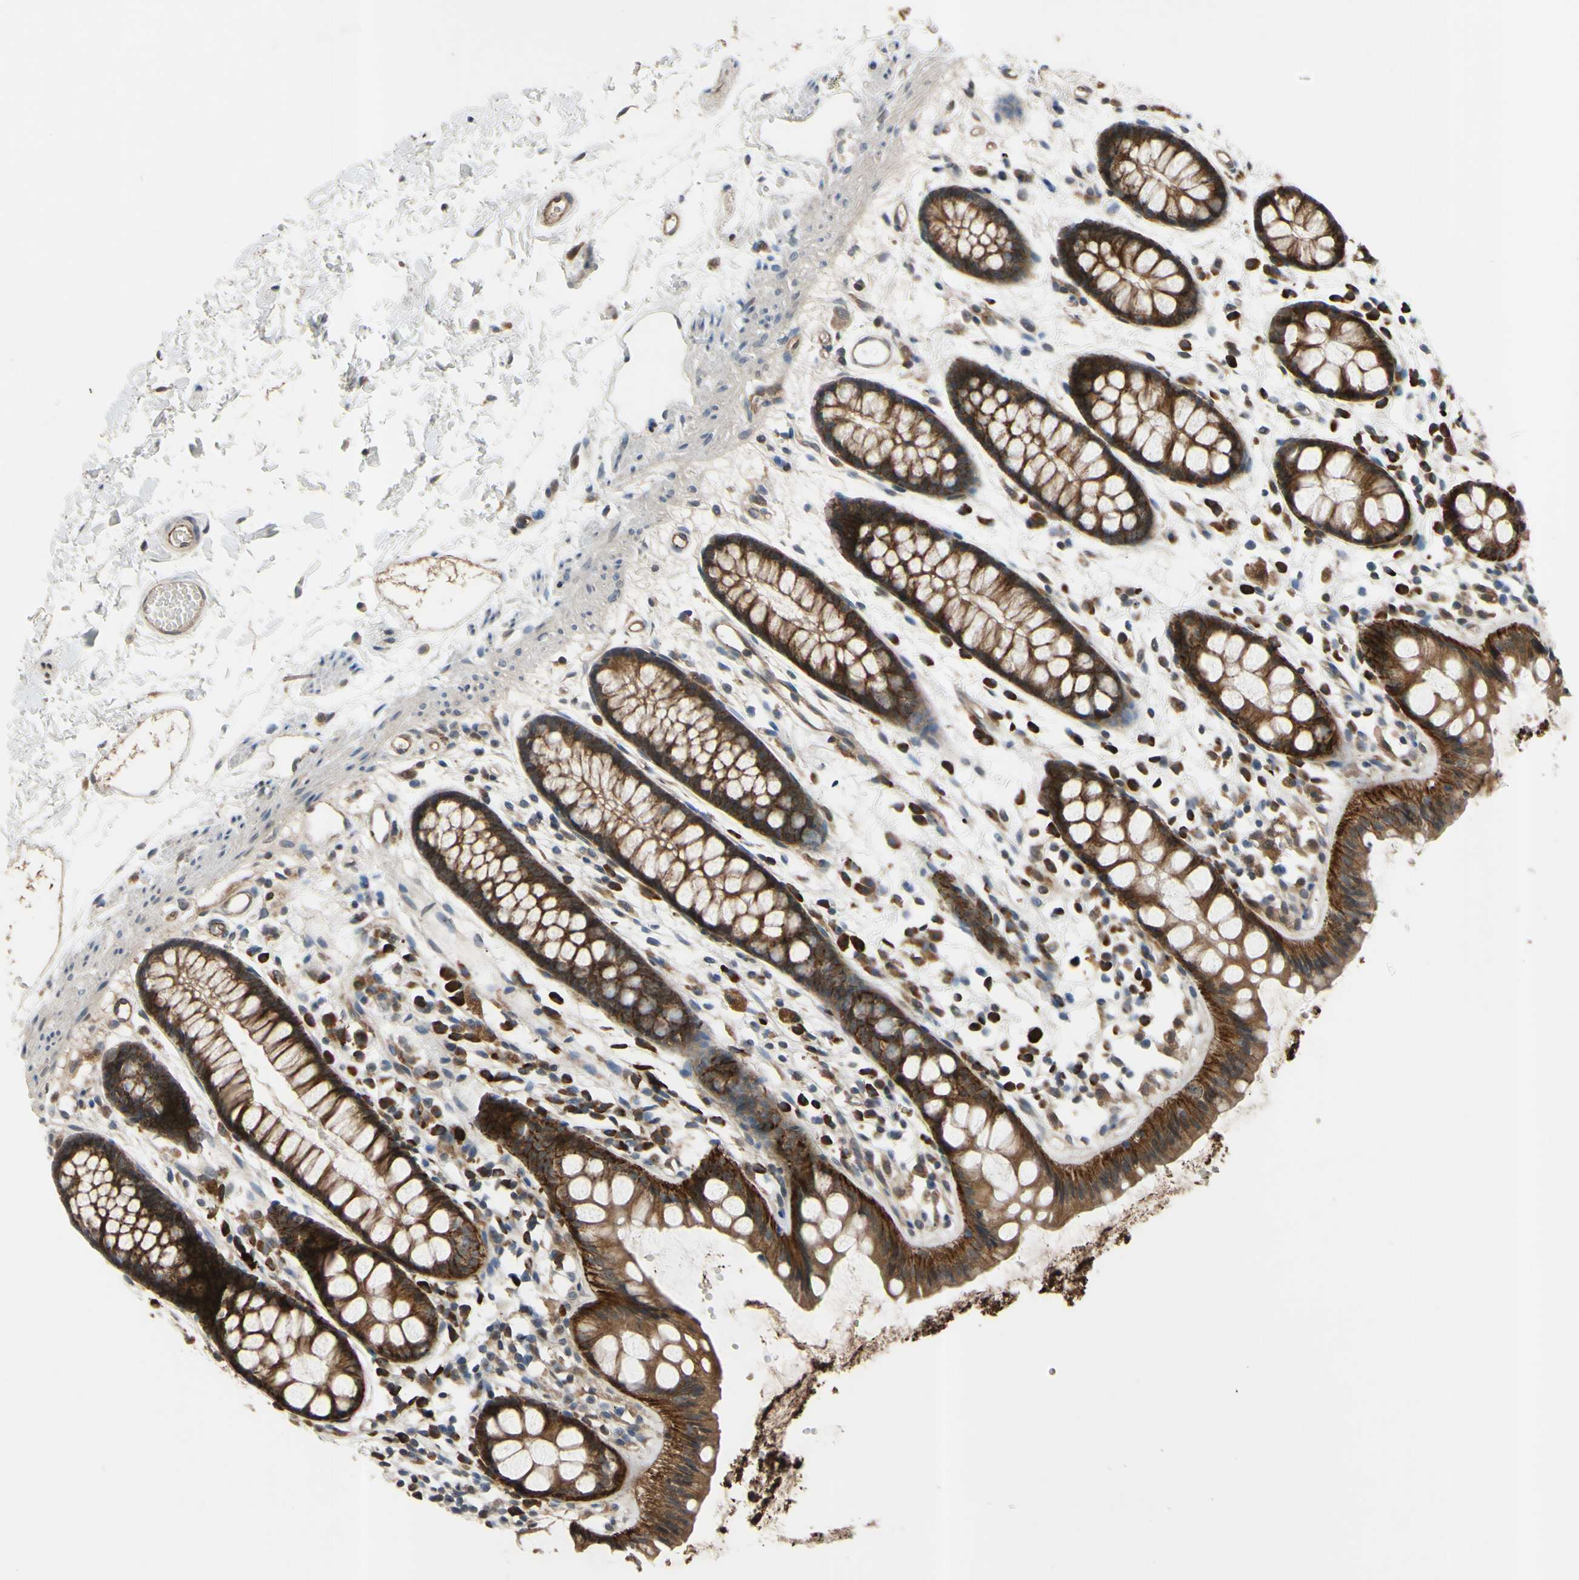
{"staining": {"intensity": "strong", "quantity": ">75%", "location": "cytoplasmic/membranous"}, "tissue": "rectum", "cell_type": "Glandular cells", "image_type": "normal", "snomed": [{"axis": "morphology", "description": "Normal tissue, NOS"}, {"axis": "topography", "description": "Rectum"}], "caption": "High-power microscopy captured an immunohistochemistry (IHC) micrograph of unremarkable rectum, revealing strong cytoplasmic/membranous staining in approximately >75% of glandular cells.", "gene": "XIAP", "patient": {"sex": "female", "age": 66}}